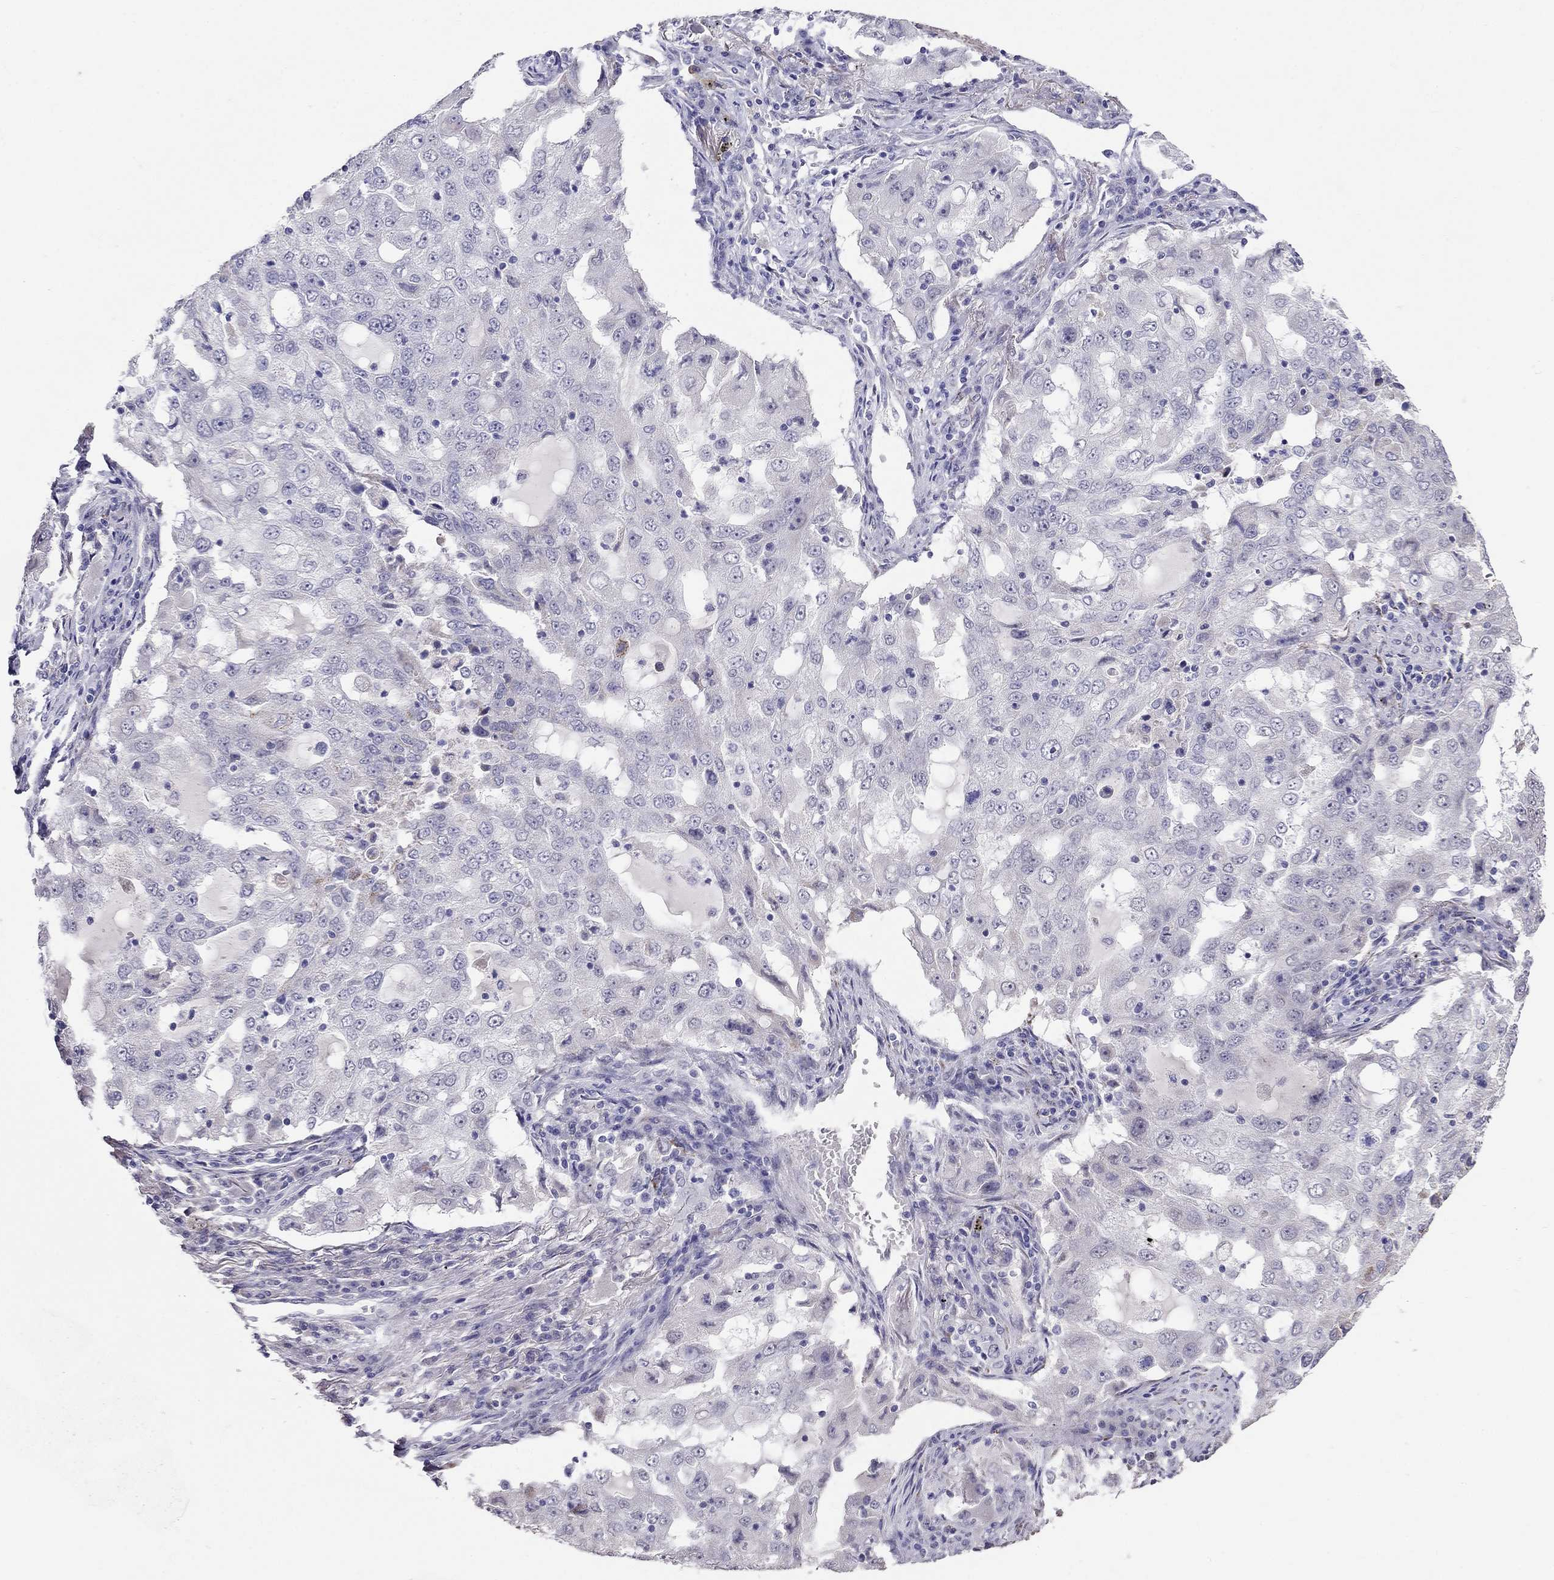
{"staining": {"intensity": "negative", "quantity": "none", "location": "none"}, "tissue": "lung cancer", "cell_type": "Tumor cells", "image_type": "cancer", "snomed": [{"axis": "morphology", "description": "Adenocarcinoma, NOS"}, {"axis": "topography", "description": "Lung"}], "caption": "Tumor cells show no significant expression in lung cancer.", "gene": "MYO3B", "patient": {"sex": "female", "age": 61}}